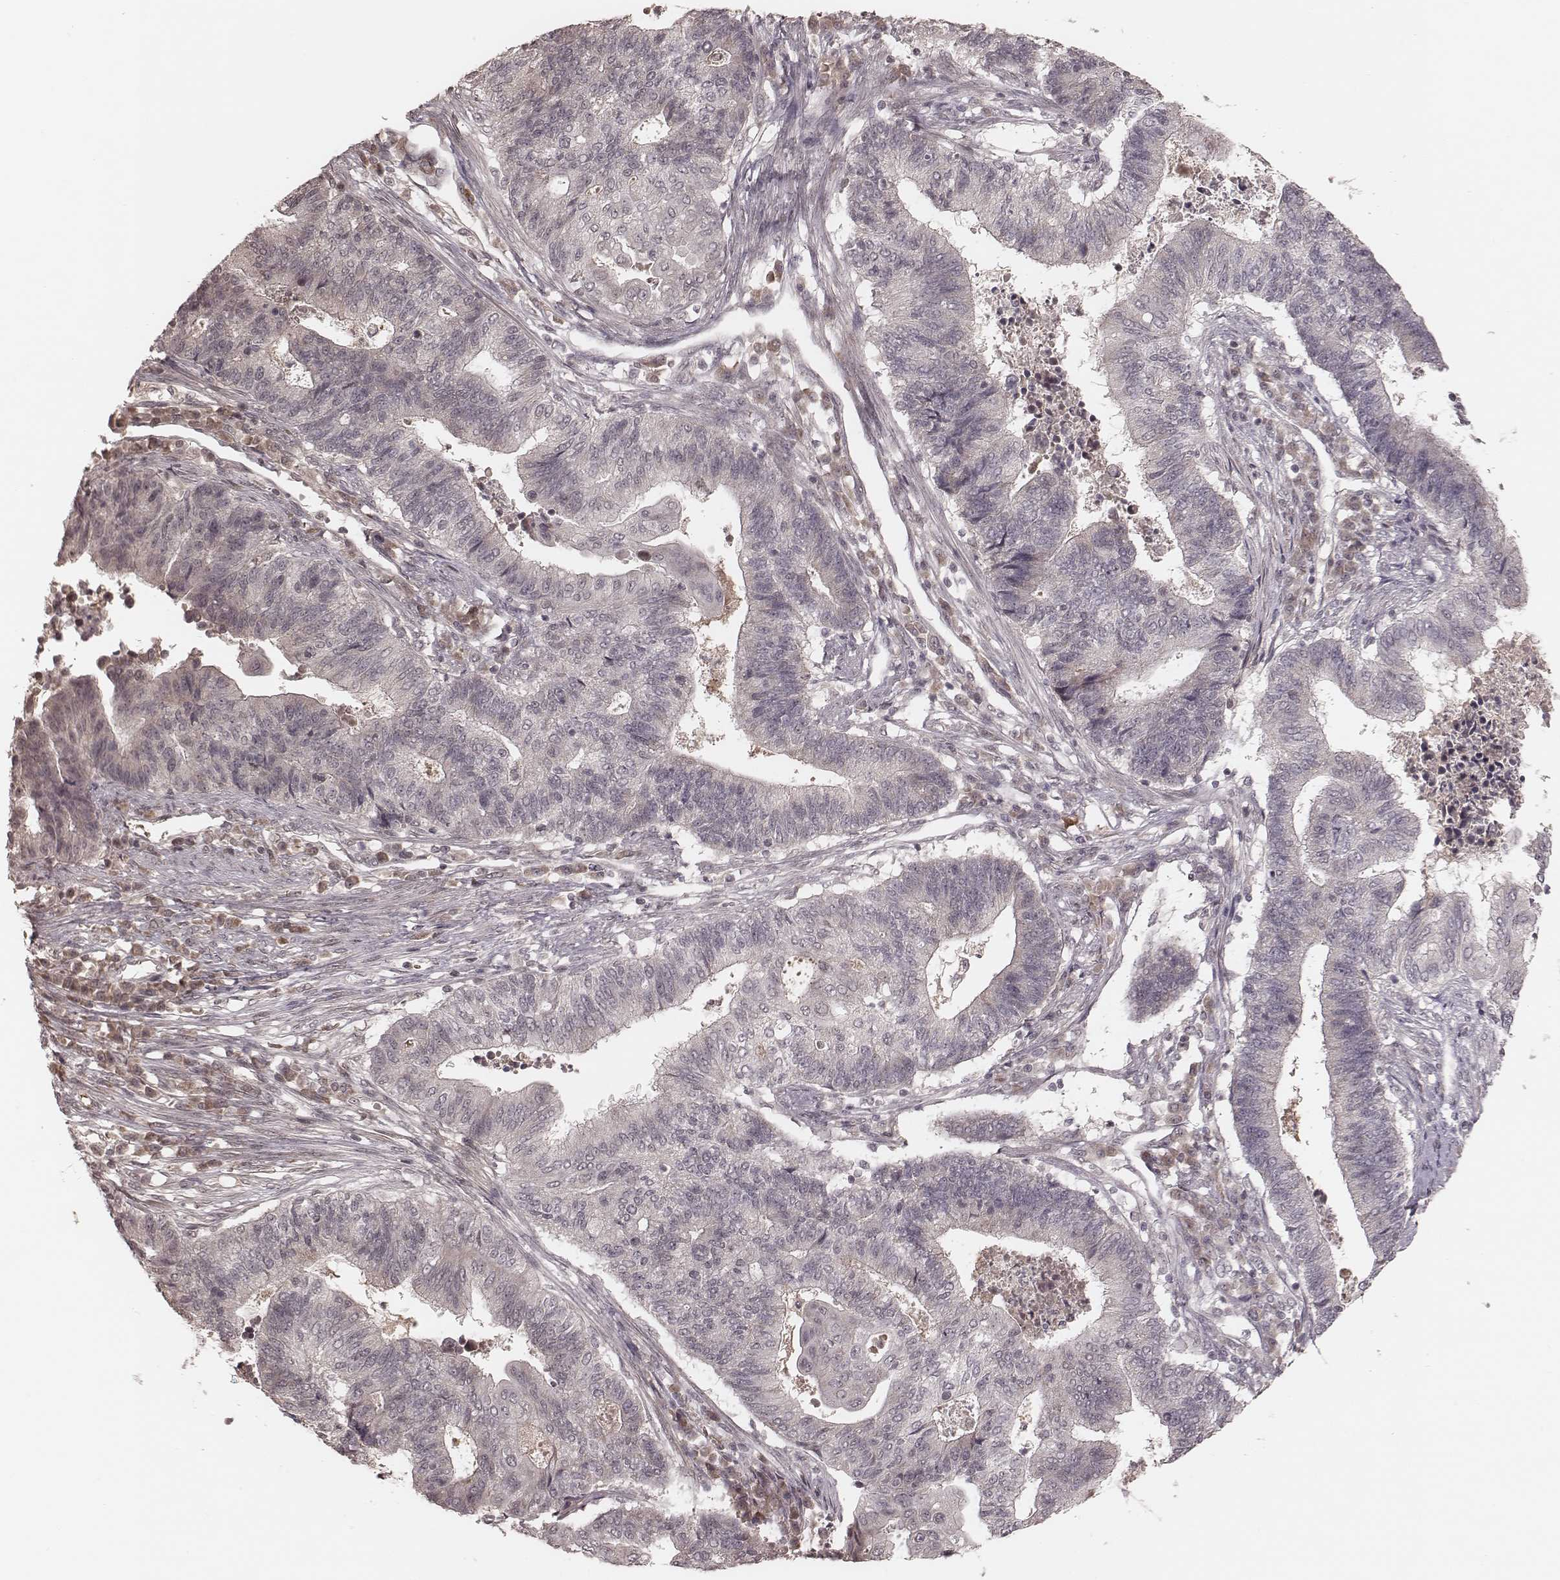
{"staining": {"intensity": "negative", "quantity": "none", "location": "none"}, "tissue": "endometrial cancer", "cell_type": "Tumor cells", "image_type": "cancer", "snomed": [{"axis": "morphology", "description": "Adenocarcinoma, NOS"}, {"axis": "topography", "description": "Uterus"}, {"axis": "topography", "description": "Endometrium"}], "caption": "Immunohistochemical staining of human endometrial cancer (adenocarcinoma) displays no significant staining in tumor cells. (DAB immunohistochemistry (IHC), high magnification).", "gene": "IL5", "patient": {"sex": "female", "age": 54}}